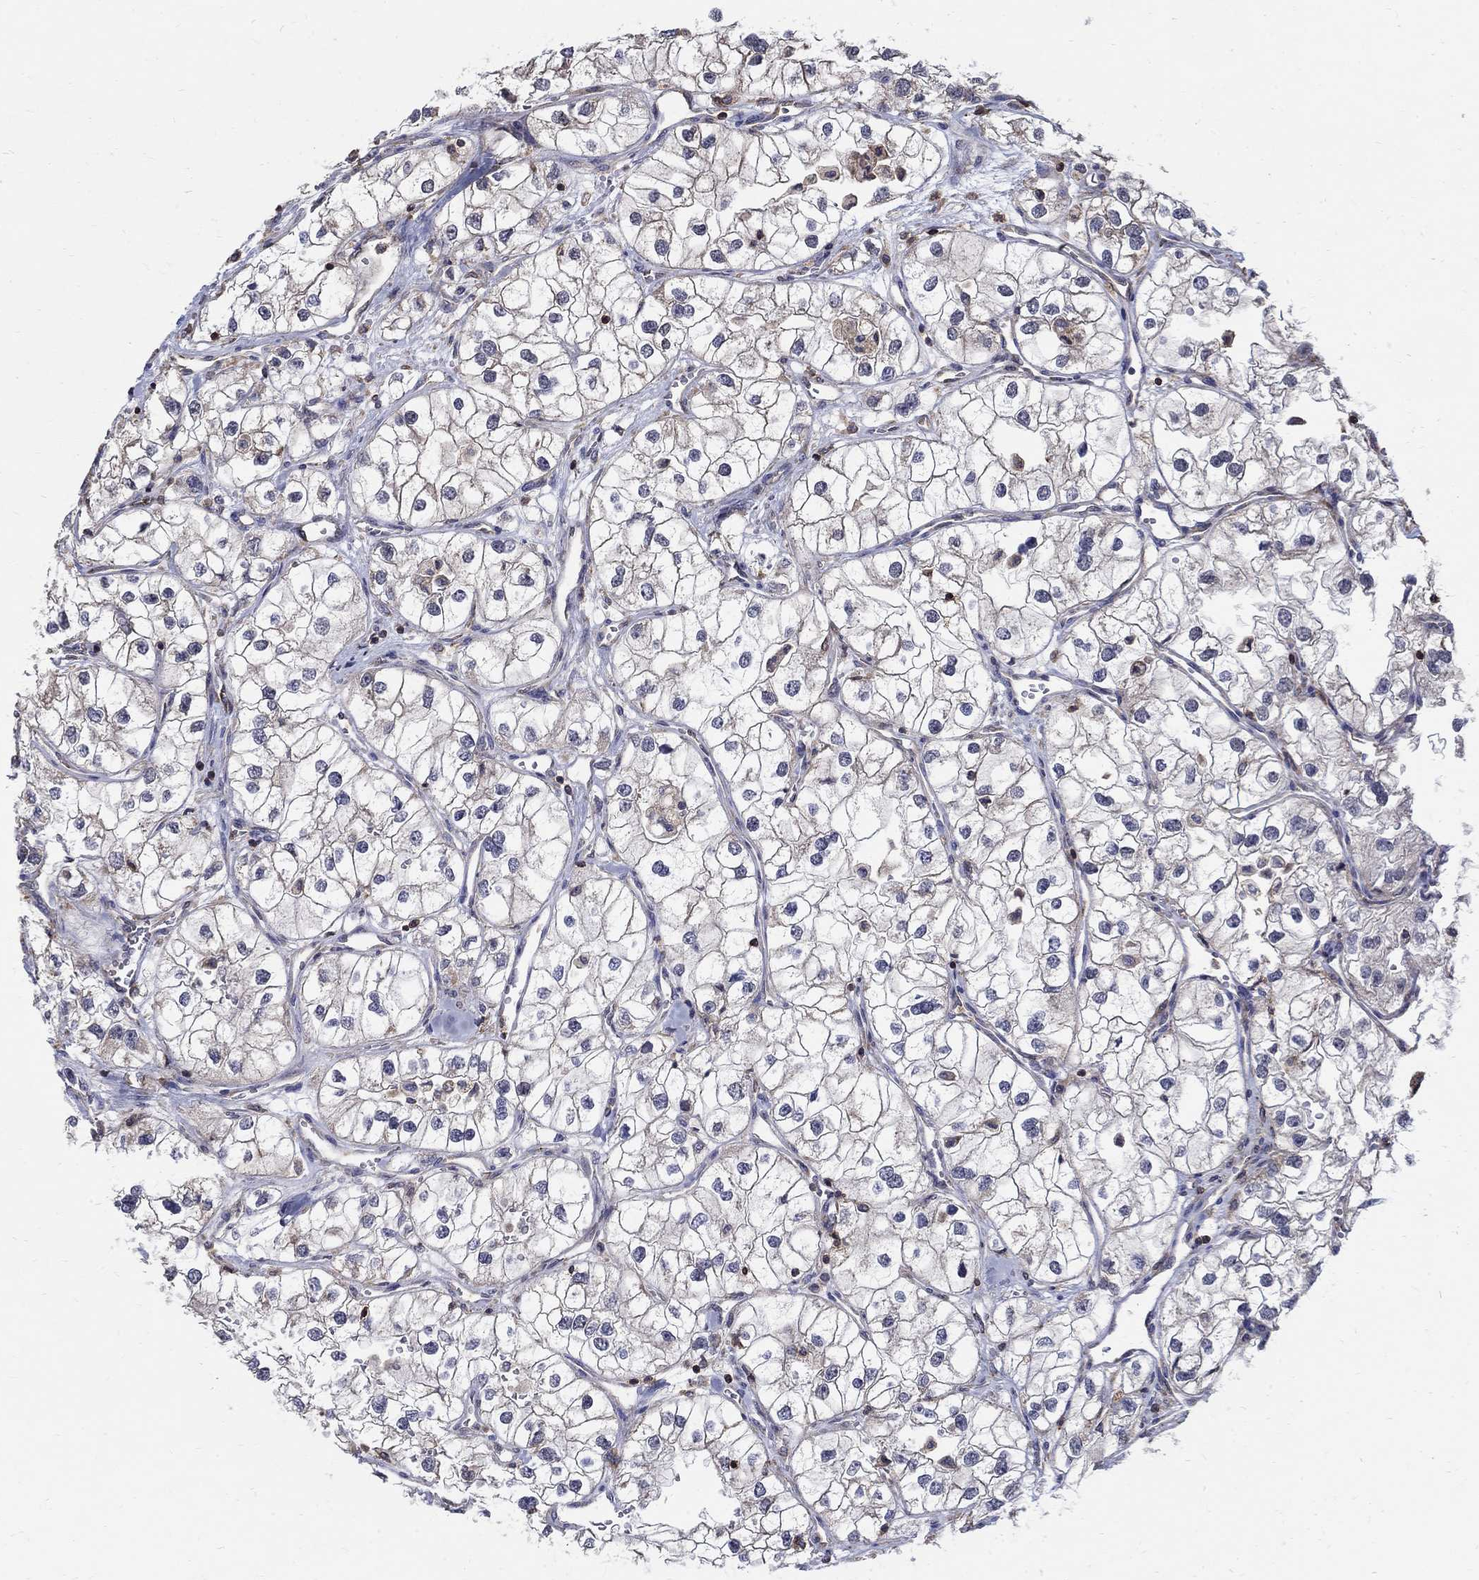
{"staining": {"intensity": "negative", "quantity": "none", "location": "none"}, "tissue": "renal cancer", "cell_type": "Tumor cells", "image_type": "cancer", "snomed": [{"axis": "morphology", "description": "Adenocarcinoma, NOS"}, {"axis": "topography", "description": "Kidney"}], "caption": "Immunohistochemistry (IHC) image of adenocarcinoma (renal) stained for a protein (brown), which demonstrates no positivity in tumor cells. Brightfield microscopy of immunohistochemistry stained with DAB (3,3'-diaminobenzidine) (brown) and hematoxylin (blue), captured at high magnification.", "gene": "AGAP2", "patient": {"sex": "male", "age": 59}}